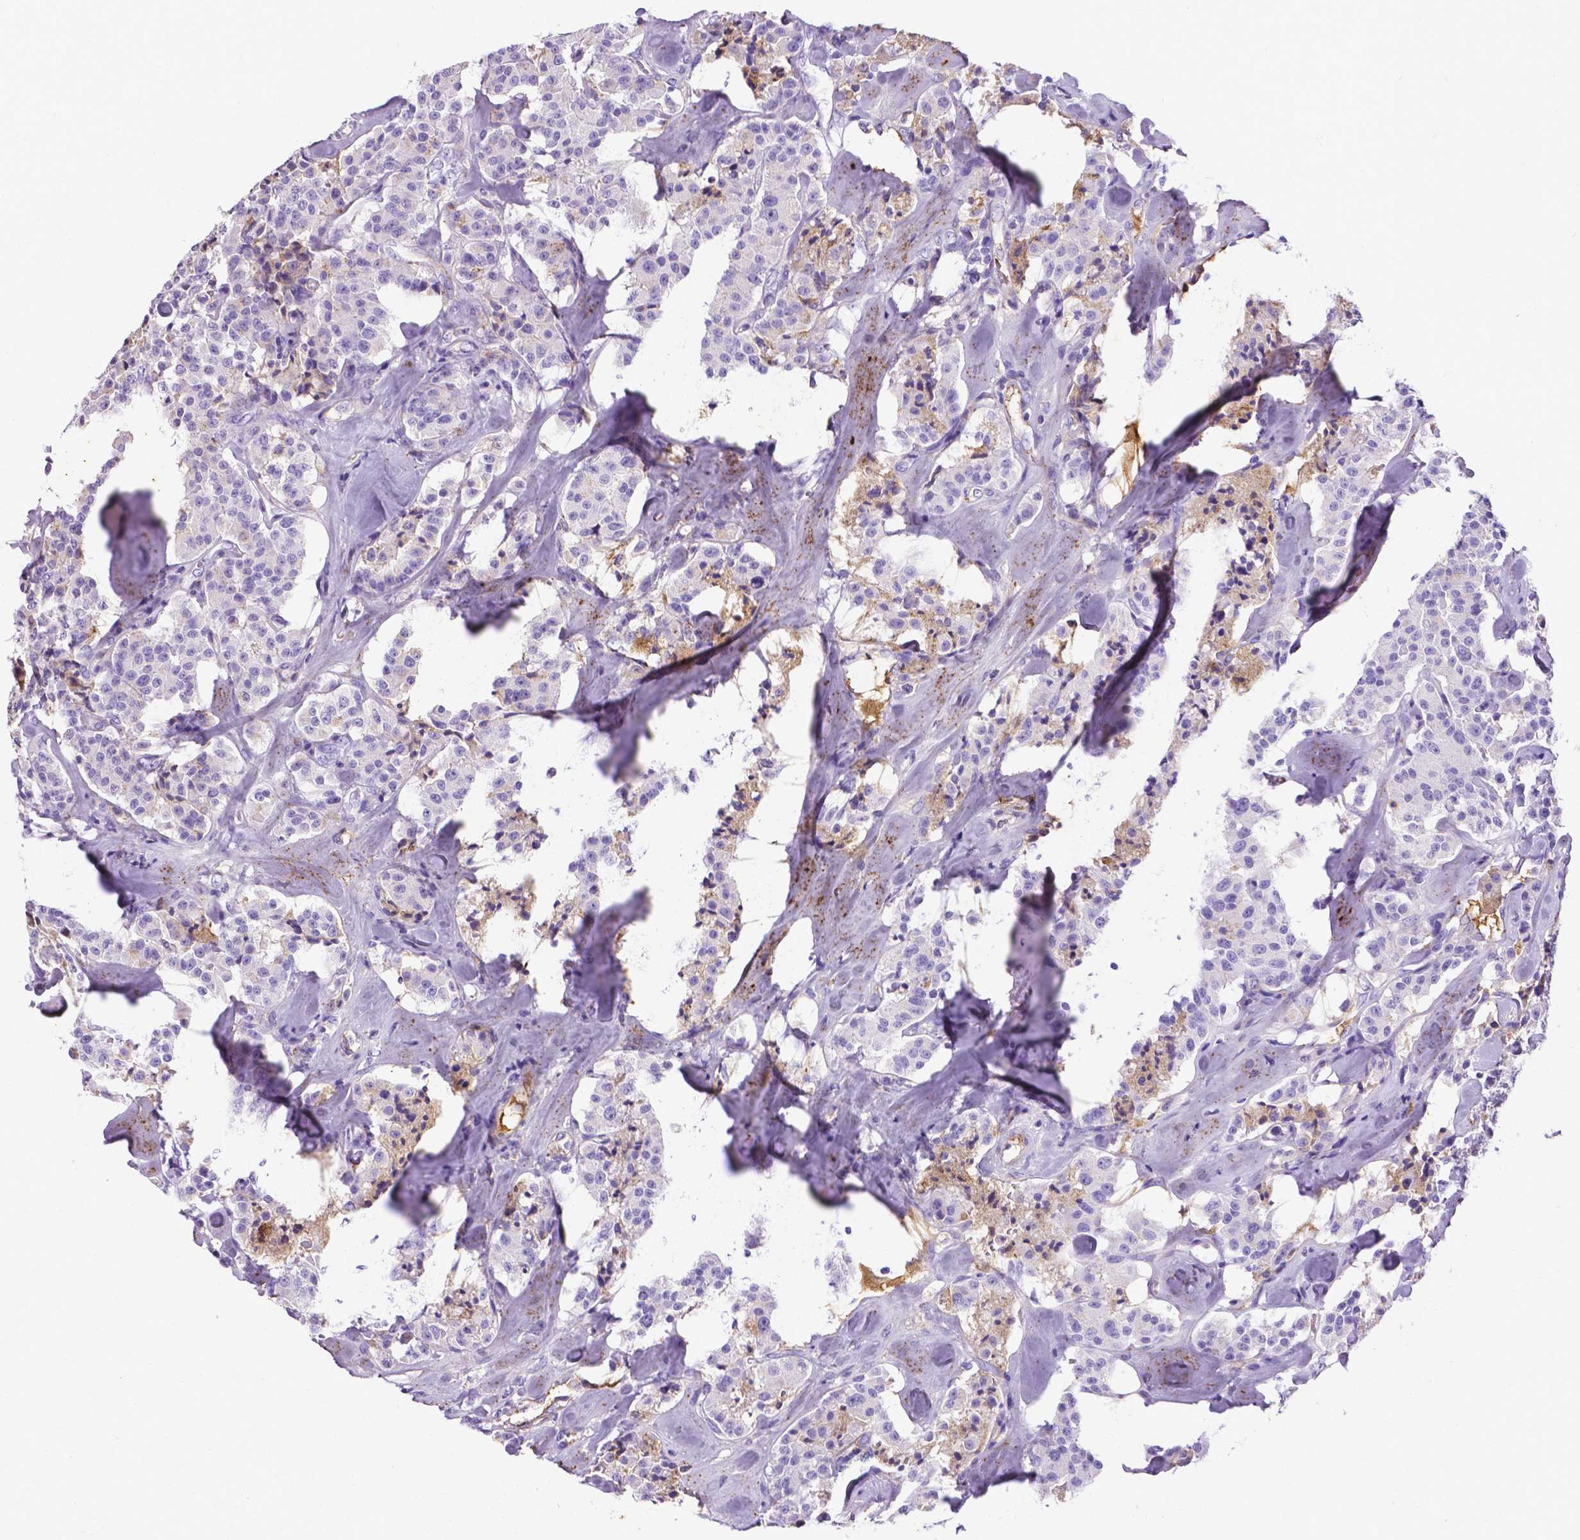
{"staining": {"intensity": "negative", "quantity": "none", "location": "none"}, "tissue": "carcinoid", "cell_type": "Tumor cells", "image_type": "cancer", "snomed": [{"axis": "morphology", "description": "Carcinoid, malignant, NOS"}, {"axis": "topography", "description": "Pancreas"}], "caption": "Immunohistochemistry (IHC) photomicrograph of carcinoid stained for a protein (brown), which exhibits no expression in tumor cells.", "gene": "APOE", "patient": {"sex": "male", "age": 41}}